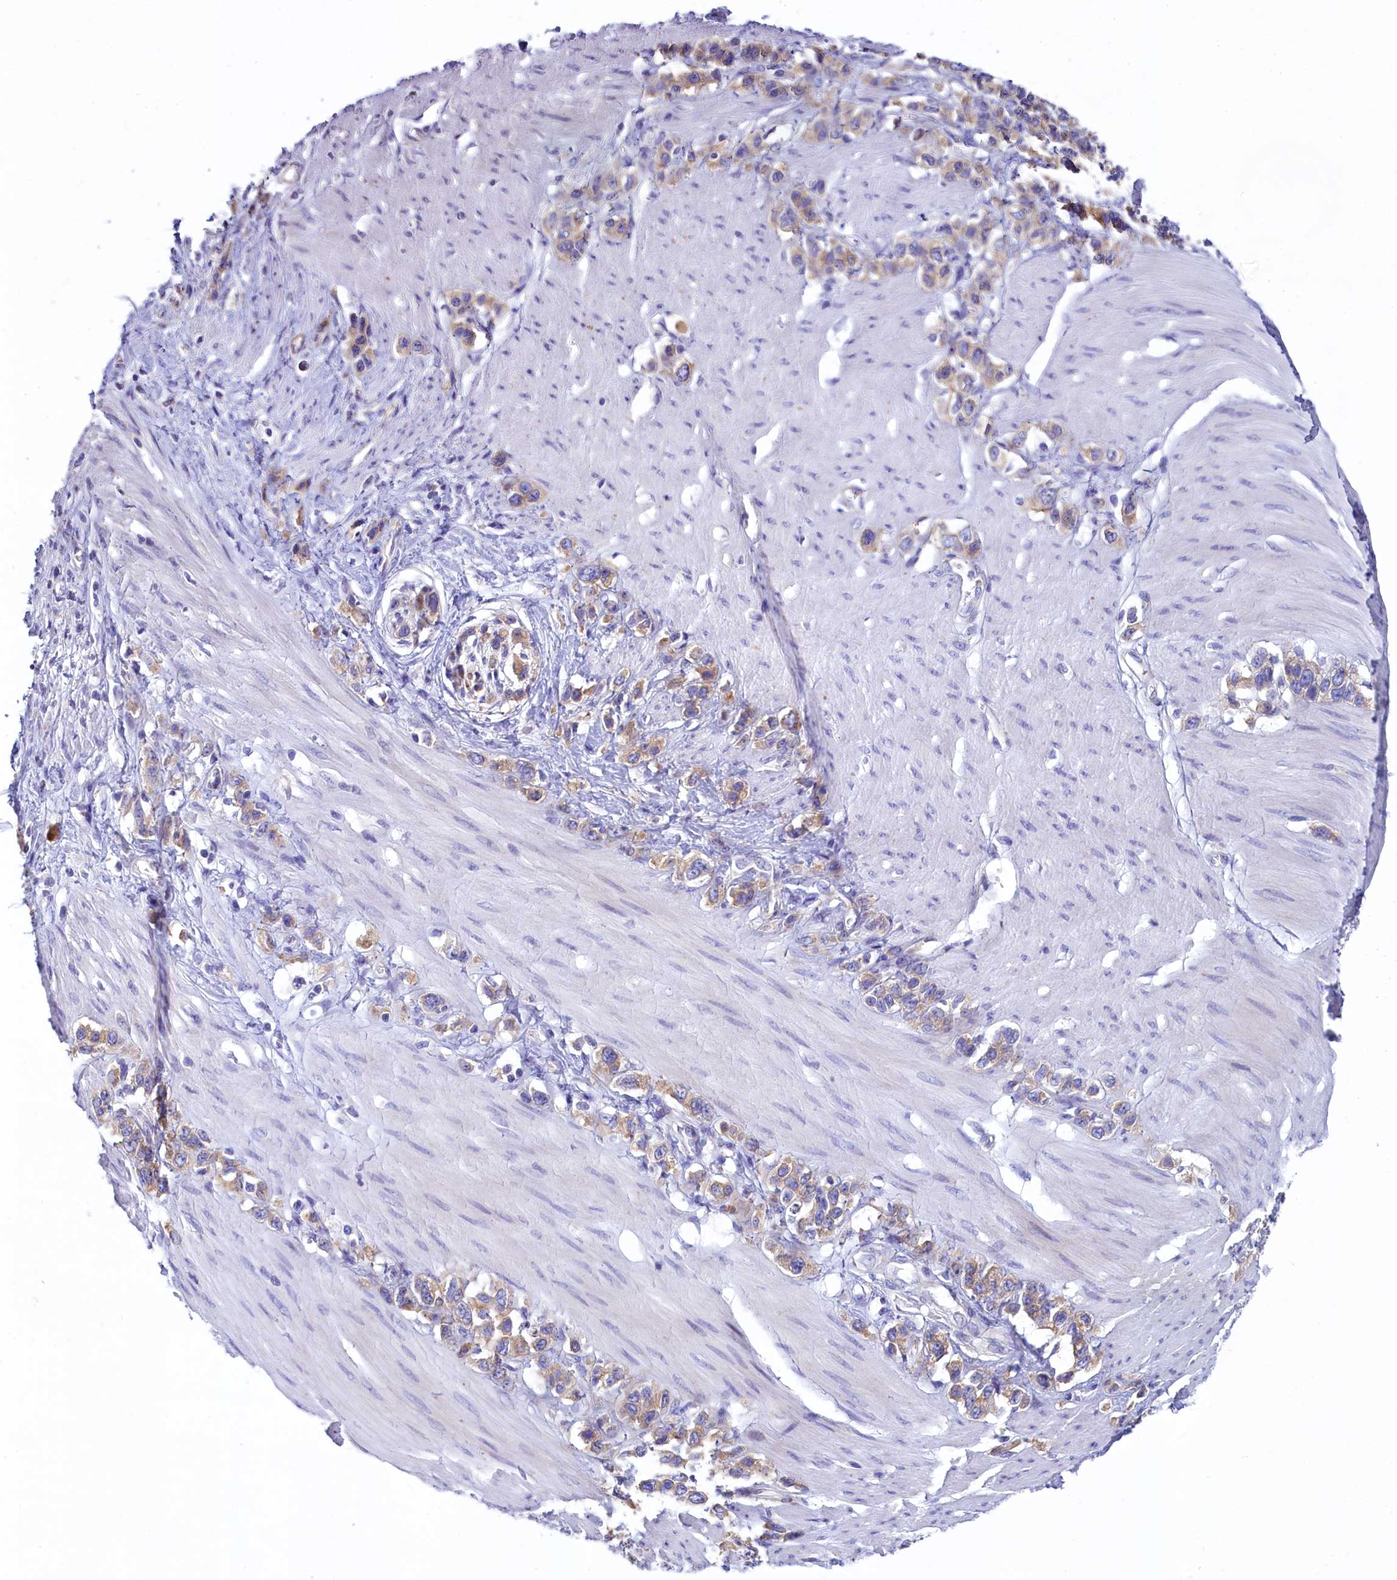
{"staining": {"intensity": "weak", "quantity": ">75%", "location": "cytoplasmic/membranous"}, "tissue": "stomach cancer", "cell_type": "Tumor cells", "image_type": "cancer", "snomed": [{"axis": "morphology", "description": "Adenocarcinoma, NOS"}, {"axis": "morphology", "description": "Adenocarcinoma, High grade"}, {"axis": "topography", "description": "Stomach, upper"}, {"axis": "topography", "description": "Stomach, lower"}], "caption": "Immunohistochemical staining of stomach cancer (adenocarcinoma) shows weak cytoplasmic/membranous protein expression in about >75% of tumor cells.", "gene": "KRBOX5", "patient": {"sex": "female", "age": 65}}